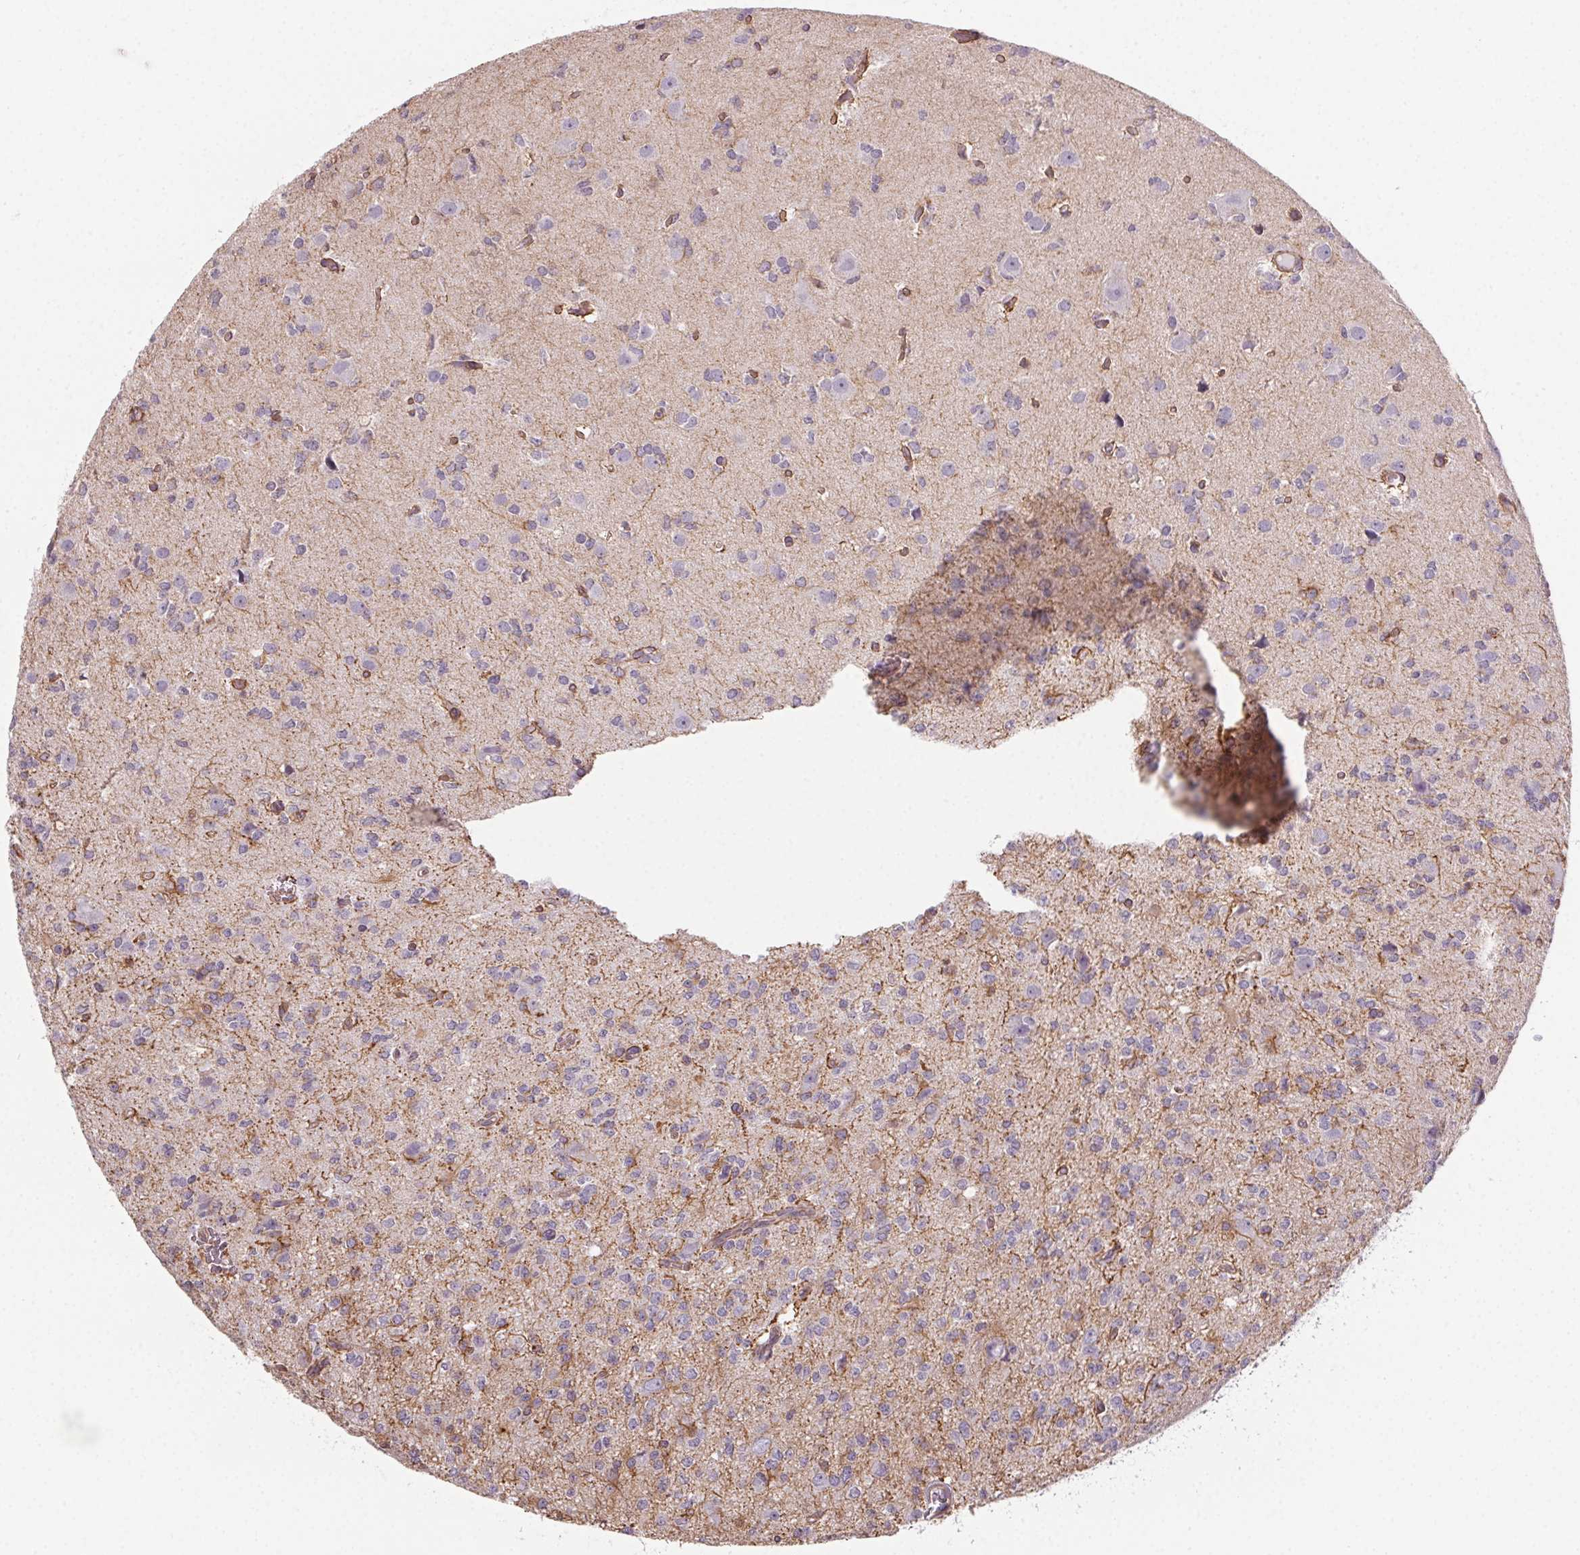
{"staining": {"intensity": "weak", "quantity": "<25%", "location": "cytoplasmic/membranous"}, "tissue": "glioma", "cell_type": "Tumor cells", "image_type": "cancer", "snomed": [{"axis": "morphology", "description": "Glioma, malignant, Low grade"}, {"axis": "topography", "description": "Brain"}], "caption": "An IHC photomicrograph of low-grade glioma (malignant) is shown. There is no staining in tumor cells of low-grade glioma (malignant).", "gene": "PLA2G4F", "patient": {"sex": "male", "age": 27}}